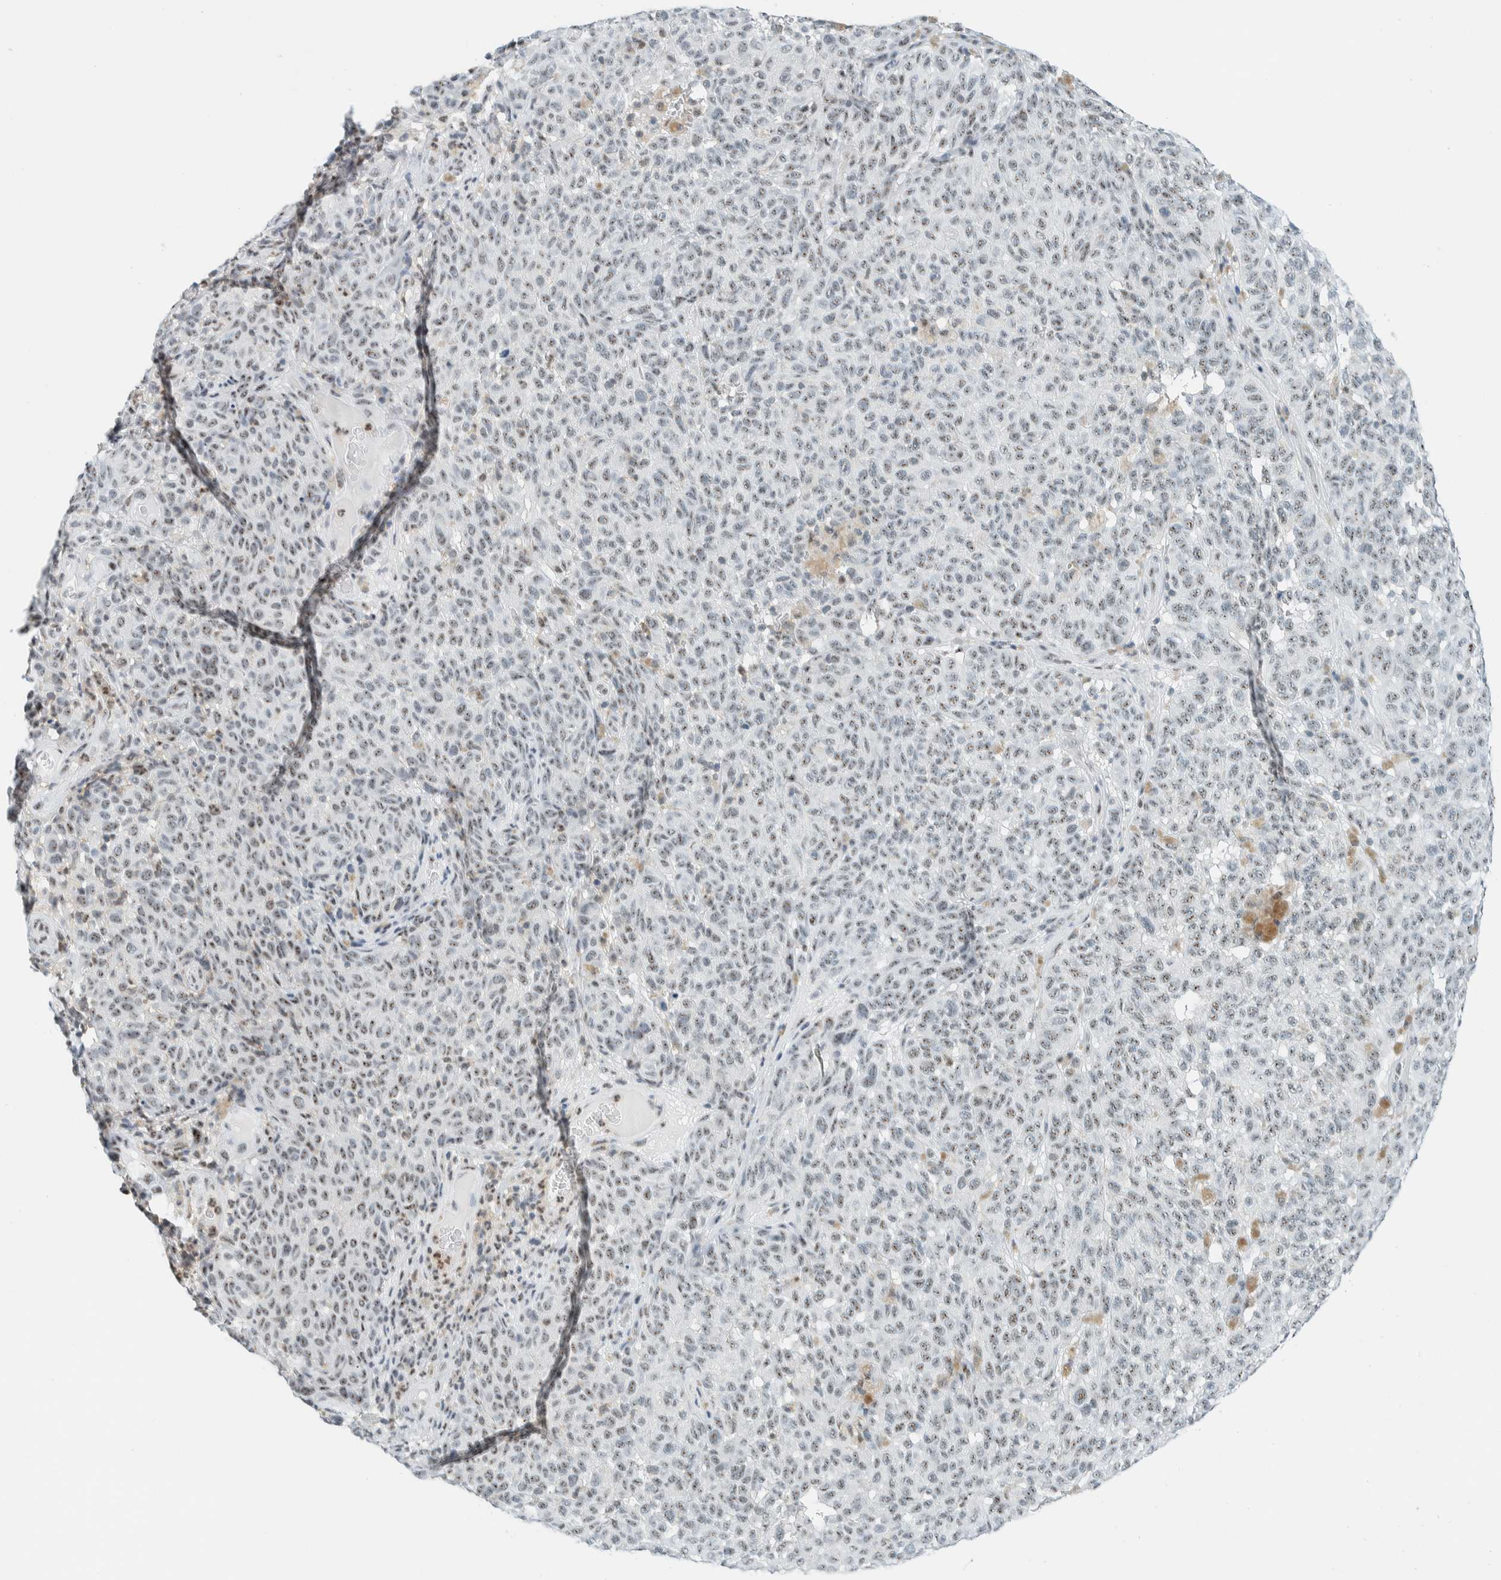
{"staining": {"intensity": "weak", "quantity": "25%-75%", "location": "nuclear"}, "tissue": "melanoma", "cell_type": "Tumor cells", "image_type": "cancer", "snomed": [{"axis": "morphology", "description": "Malignant melanoma, NOS"}, {"axis": "topography", "description": "Skin"}], "caption": "Melanoma stained with IHC displays weak nuclear positivity in about 25%-75% of tumor cells.", "gene": "CYSRT1", "patient": {"sex": "female", "age": 82}}